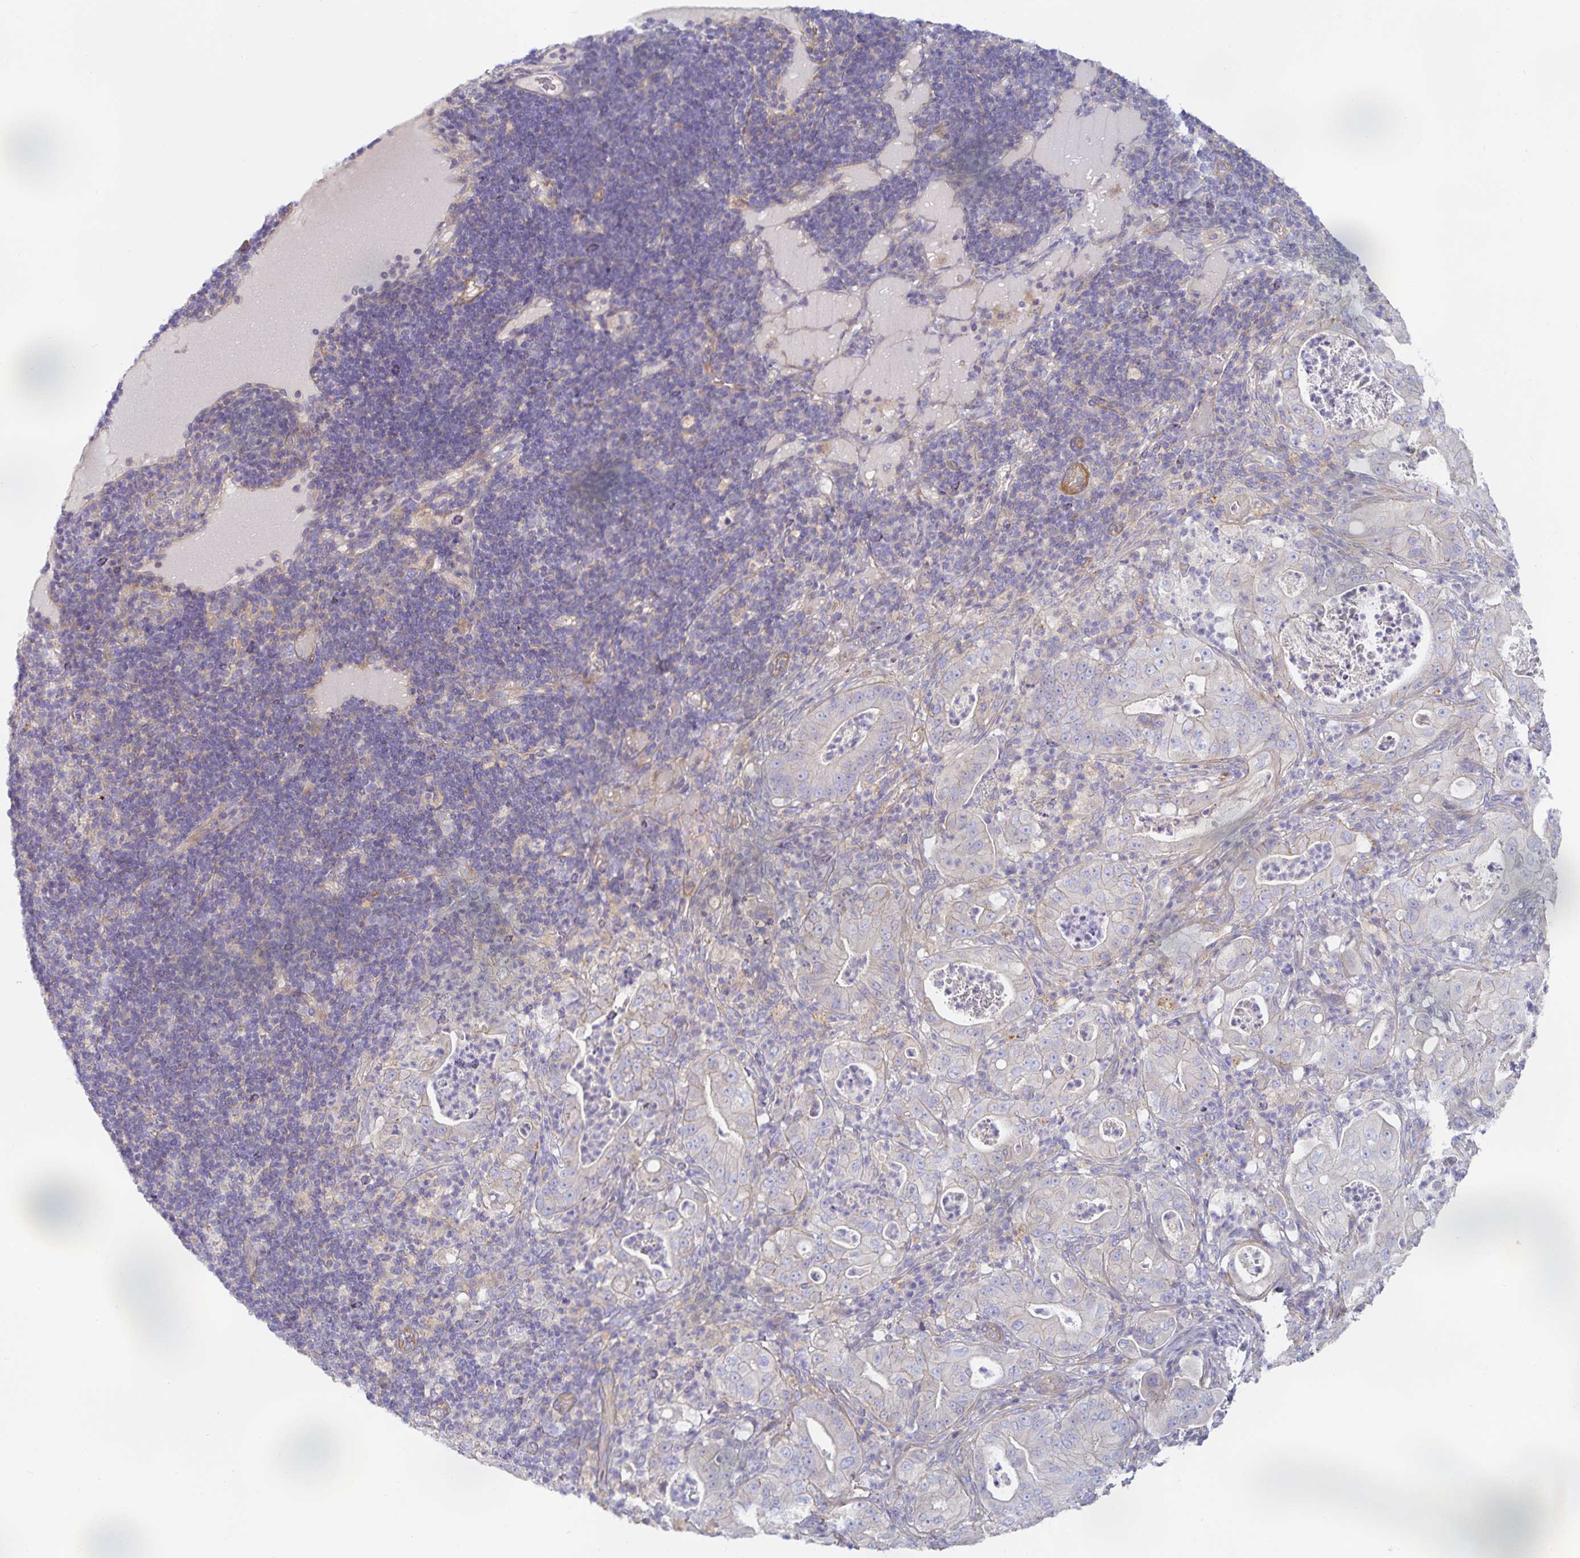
{"staining": {"intensity": "negative", "quantity": "none", "location": "none"}, "tissue": "pancreatic cancer", "cell_type": "Tumor cells", "image_type": "cancer", "snomed": [{"axis": "morphology", "description": "Adenocarcinoma, NOS"}, {"axis": "topography", "description": "Pancreas"}], "caption": "Tumor cells show no significant protein expression in adenocarcinoma (pancreatic). (DAB (3,3'-diaminobenzidine) IHC with hematoxylin counter stain).", "gene": "METTL22", "patient": {"sex": "male", "age": 71}}